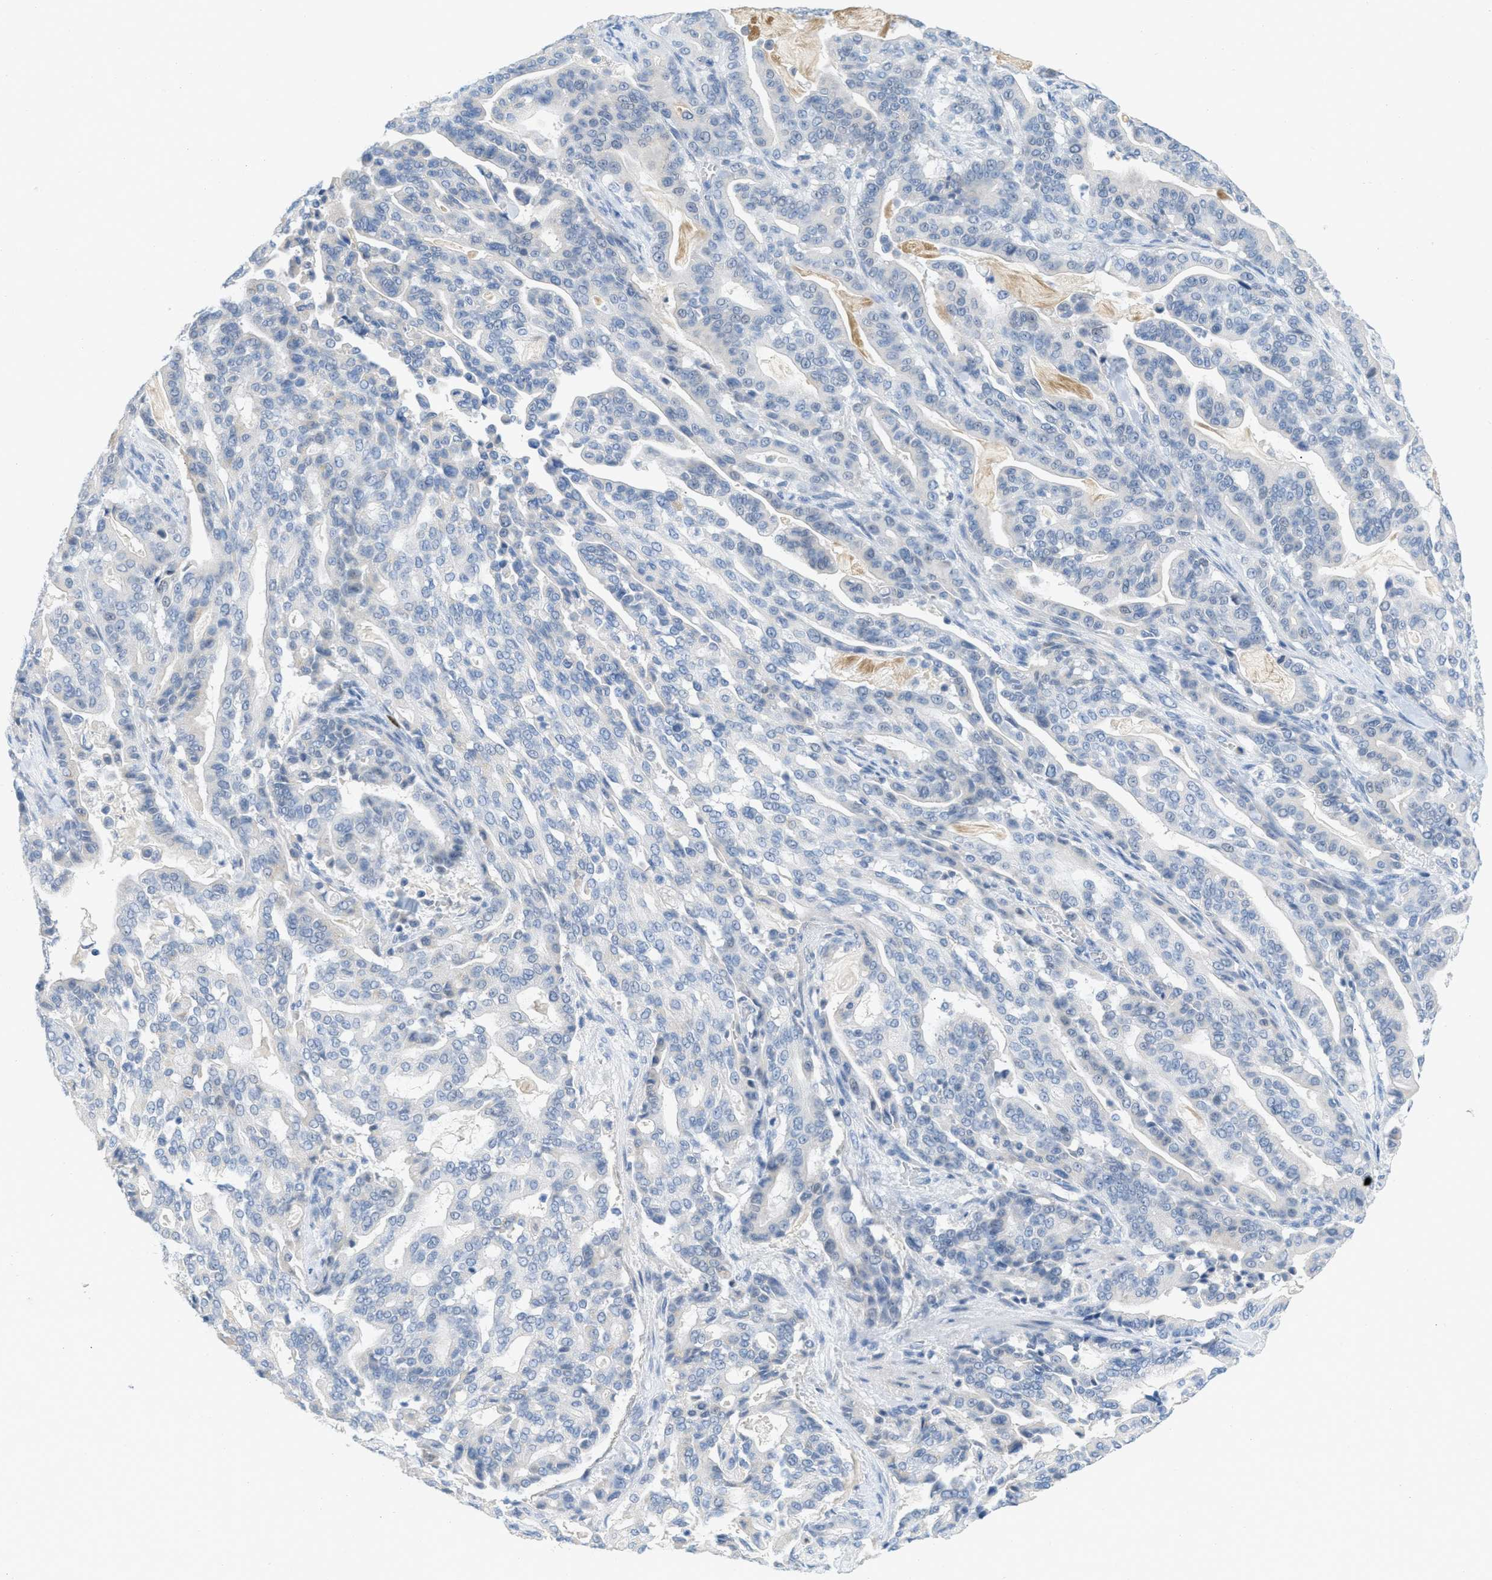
{"staining": {"intensity": "negative", "quantity": "none", "location": "none"}, "tissue": "pancreatic cancer", "cell_type": "Tumor cells", "image_type": "cancer", "snomed": [{"axis": "morphology", "description": "Adenocarcinoma, NOS"}, {"axis": "topography", "description": "Pancreas"}], "caption": "This is an immunohistochemistry histopathology image of human pancreatic cancer (adenocarcinoma). There is no expression in tumor cells.", "gene": "HSF2", "patient": {"sex": "male", "age": 63}}